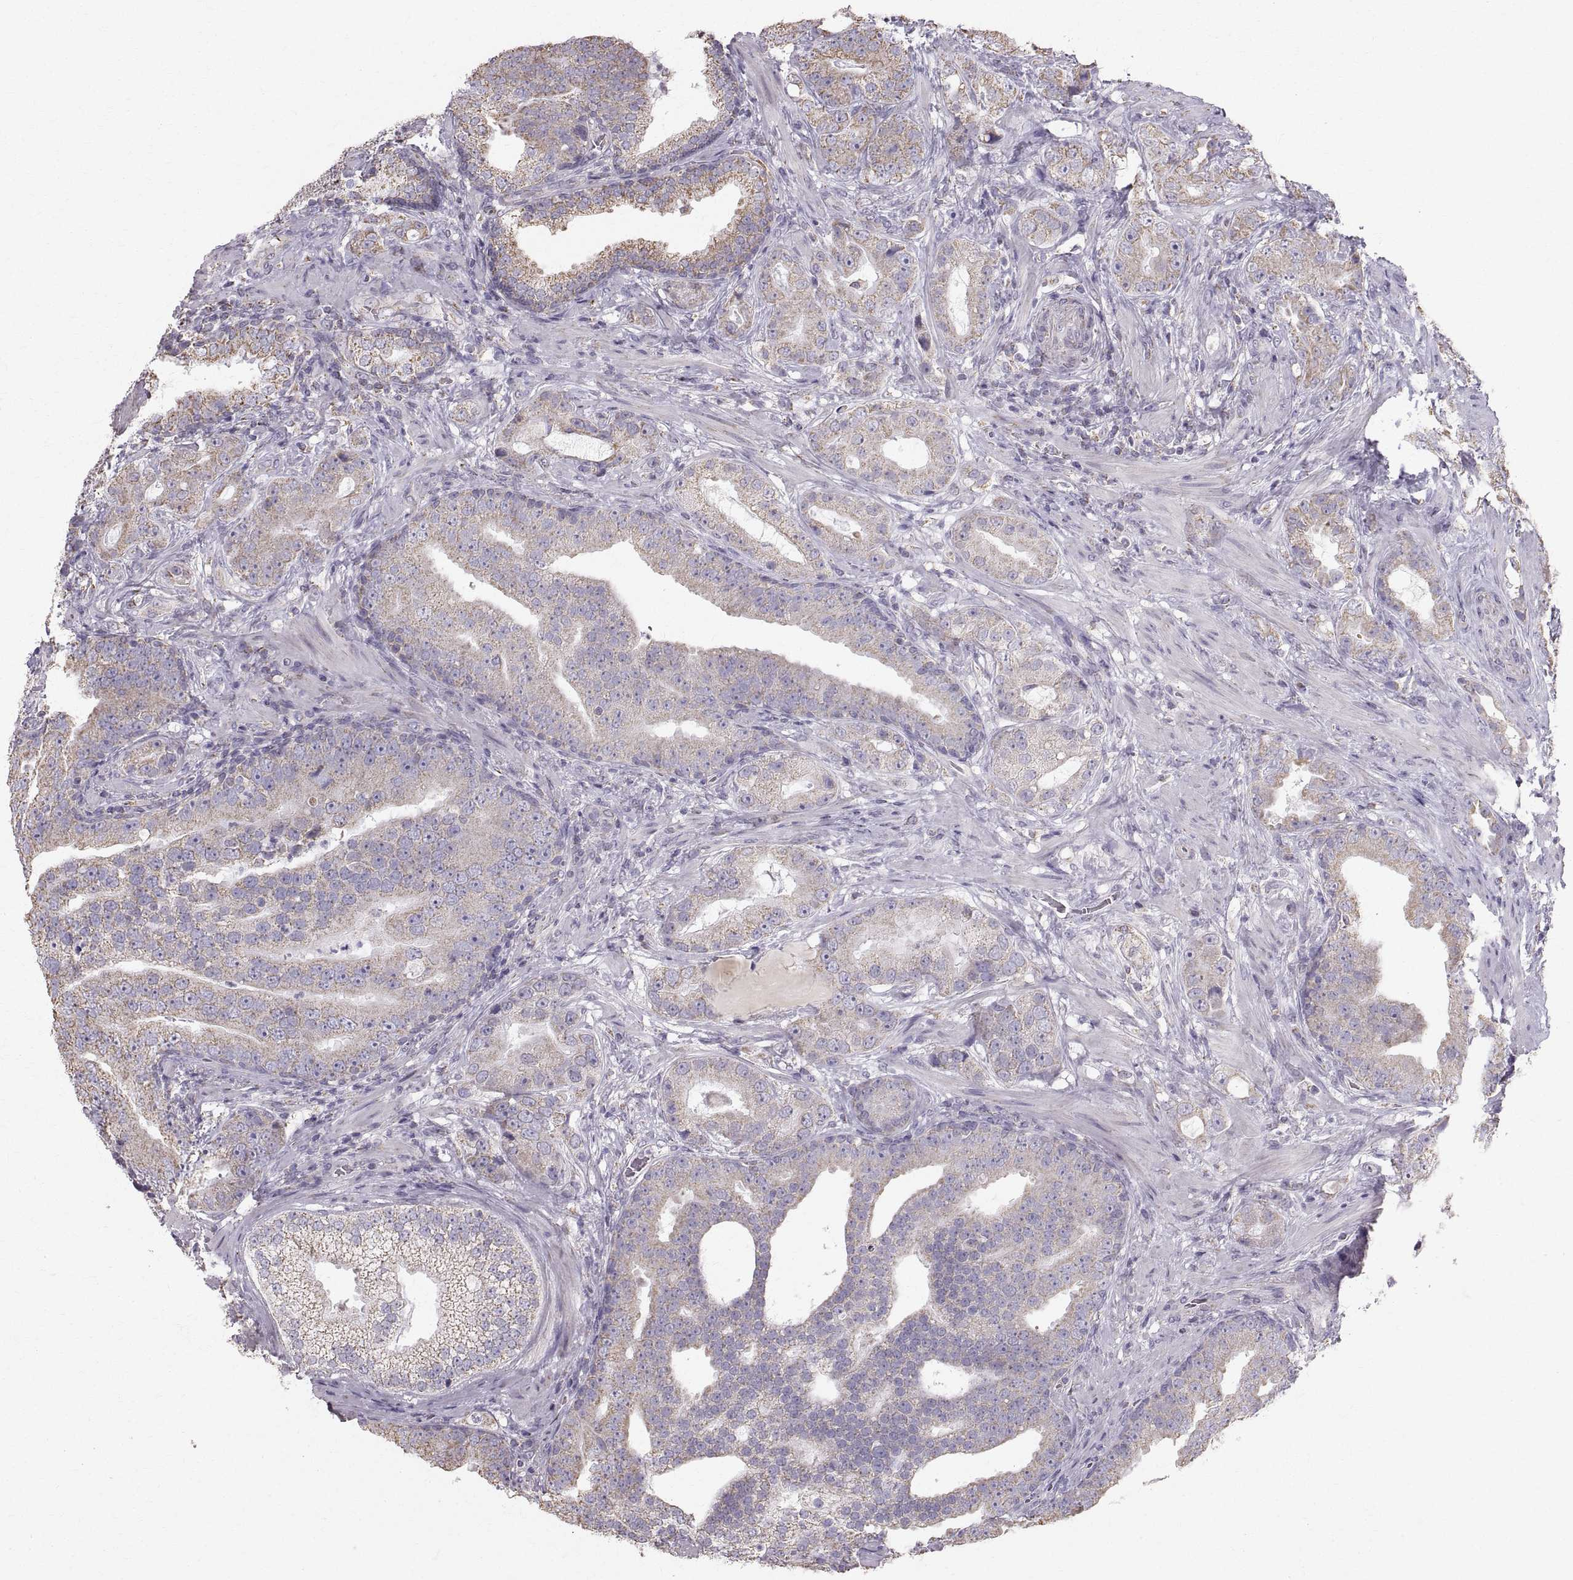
{"staining": {"intensity": "weak", "quantity": "25%-75%", "location": "cytoplasmic/membranous"}, "tissue": "prostate cancer", "cell_type": "Tumor cells", "image_type": "cancer", "snomed": [{"axis": "morphology", "description": "Adenocarcinoma, NOS"}, {"axis": "topography", "description": "Prostate"}], "caption": "A brown stain shows weak cytoplasmic/membranous positivity of a protein in human adenocarcinoma (prostate) tumor cells.", "gene": "STMND1", "patient": {"sex": "male", "age": 57}}